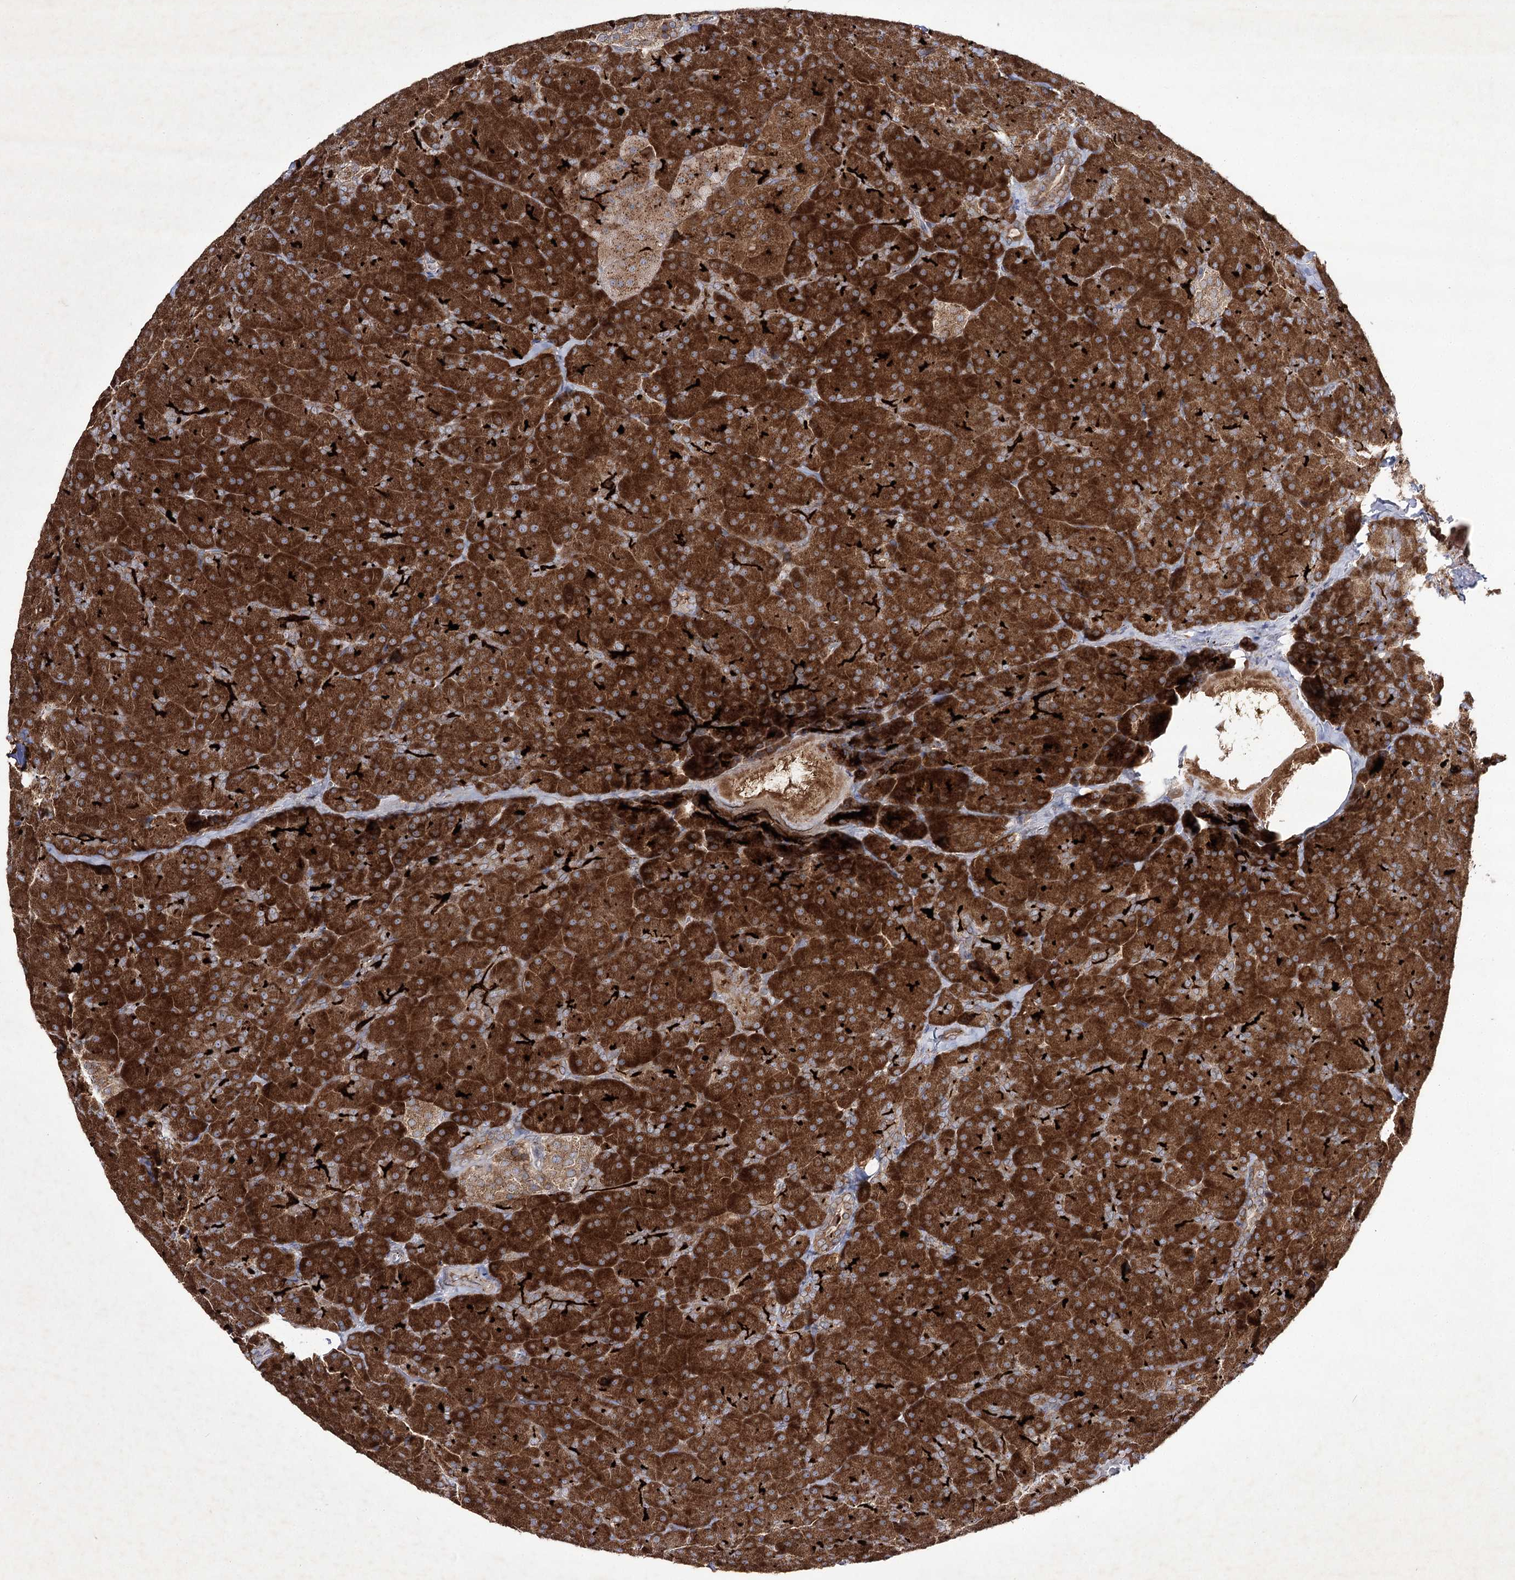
{"staining": {"intensity": "strong", "quantity": ">75%", "location": "cytoplasmic/membranous"}, "tissue": "pancreas", "cell_type": "Exocrine glandular cells", "image_type": "normal", "snomed": [{"axis": "morphology", "description": "Normal tissue, NOS"}, {"axis": "topography", "description": "Pancreas"}], "caption": "An image of human pancreas stained for a protein demonstrates strong cytoplasmic/membranous brown staining in exocrine glandular cells.", "gene": "ALG9", "patient": {"sex": "male", "age": 36}}